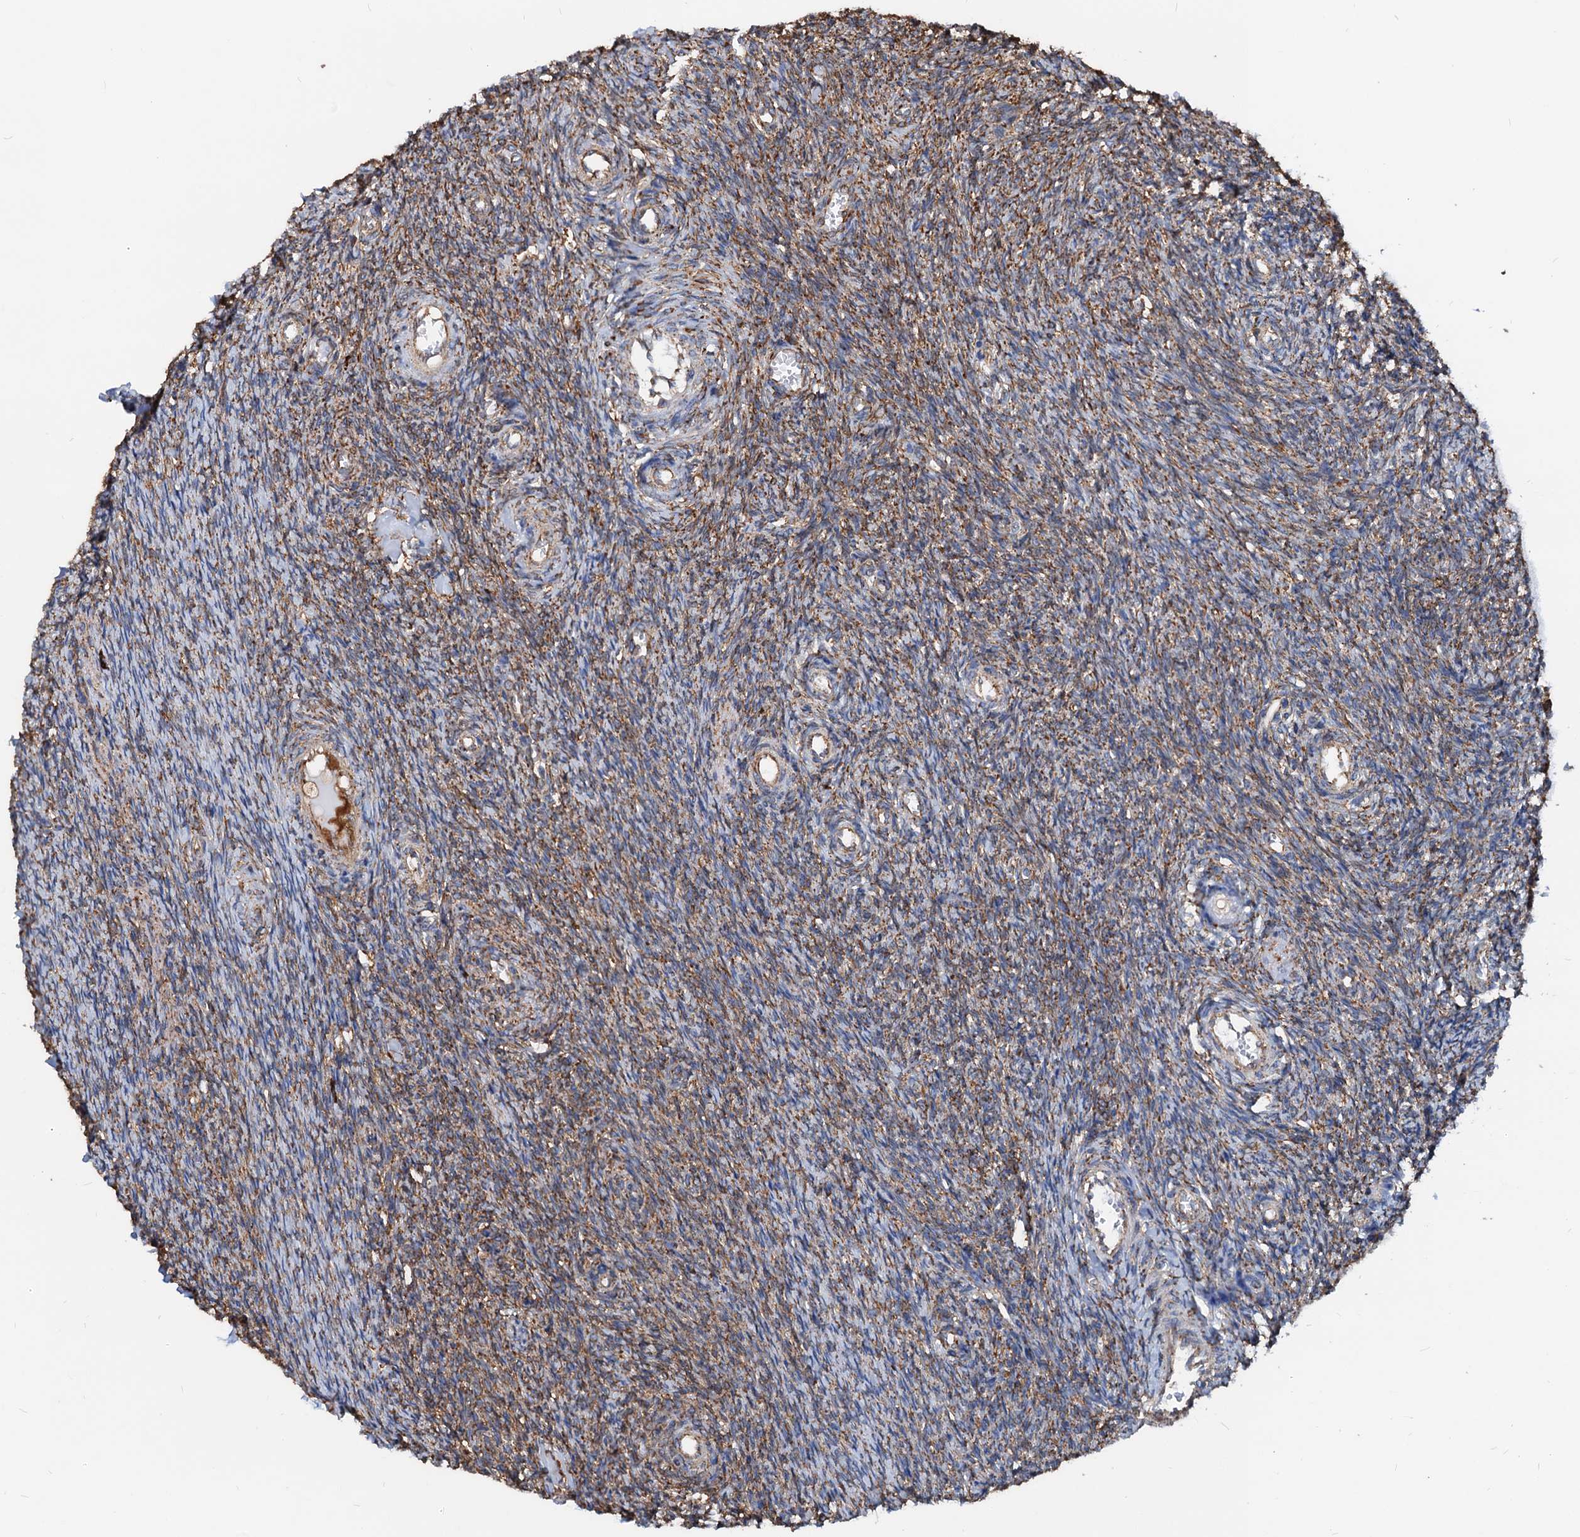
{"staining": {"intensity": "moderate", "quantity": "25%-75%", "location": "cytoplasmic/membranous"}, "tissue": "ovary", "cell_type": "Ovarian stroma cells", "image_type": "normal", "snomed": [{"axis": "morphology", "description": "Normal tissue, NOS"}, {"axis": "topography", "description": "Ovary"}], "caption": "A high-resolution histopathology image shows IHC staining of benign ovary, which displays moderate cytoplasmic/membranous expression in about 25%-75% of ovarian stroma cells. (Brightfield microscopy of DAB IHC at high magnification).", "gene": "HSPA5", "patient": {"sex": "female", "age": 44}}